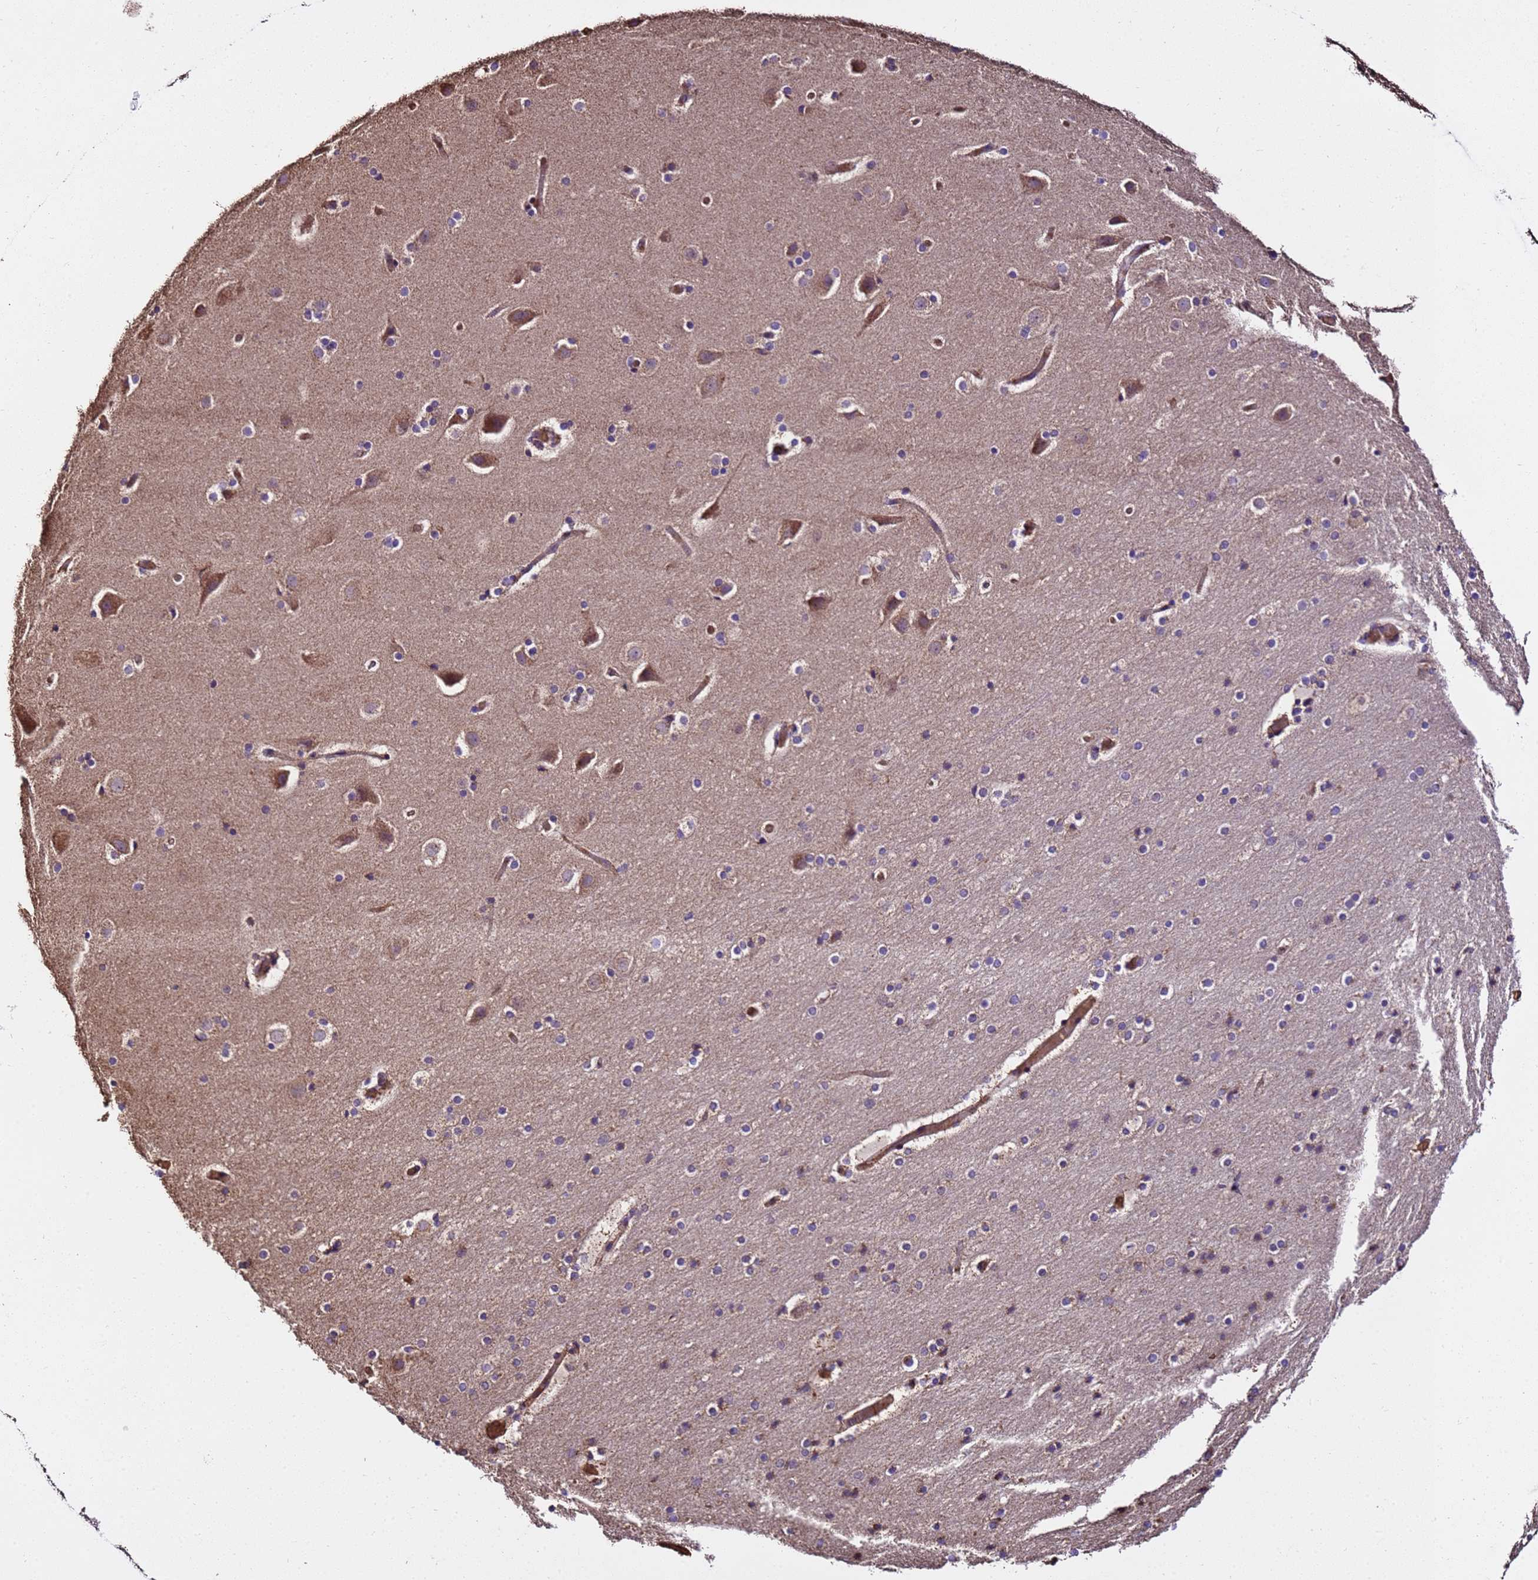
{"staining": {"intensity": "moderate", "quantity": ">75%", "location": "cytoplasmic/membranous"}, "tissue": "cerebral cortex", "cell_type": "Endothelial cells", "image_type": "normal", "snomed": [{"axis": "morphology", "description": "Normal tissue, NOS"}, {"axis": "topography", "description": "Cerebral cortex"}], "caption": "This photomicrograph shows normal cerebral cortex stained with IHC to label a protein in brown. The cytoplasmic/membranous of endothelial cells show moderate positivity for the protein. Nuclei are counter-stained blue.", "gene": "LRRIQ1", "patient": {"sex": "male", "age": 57}}